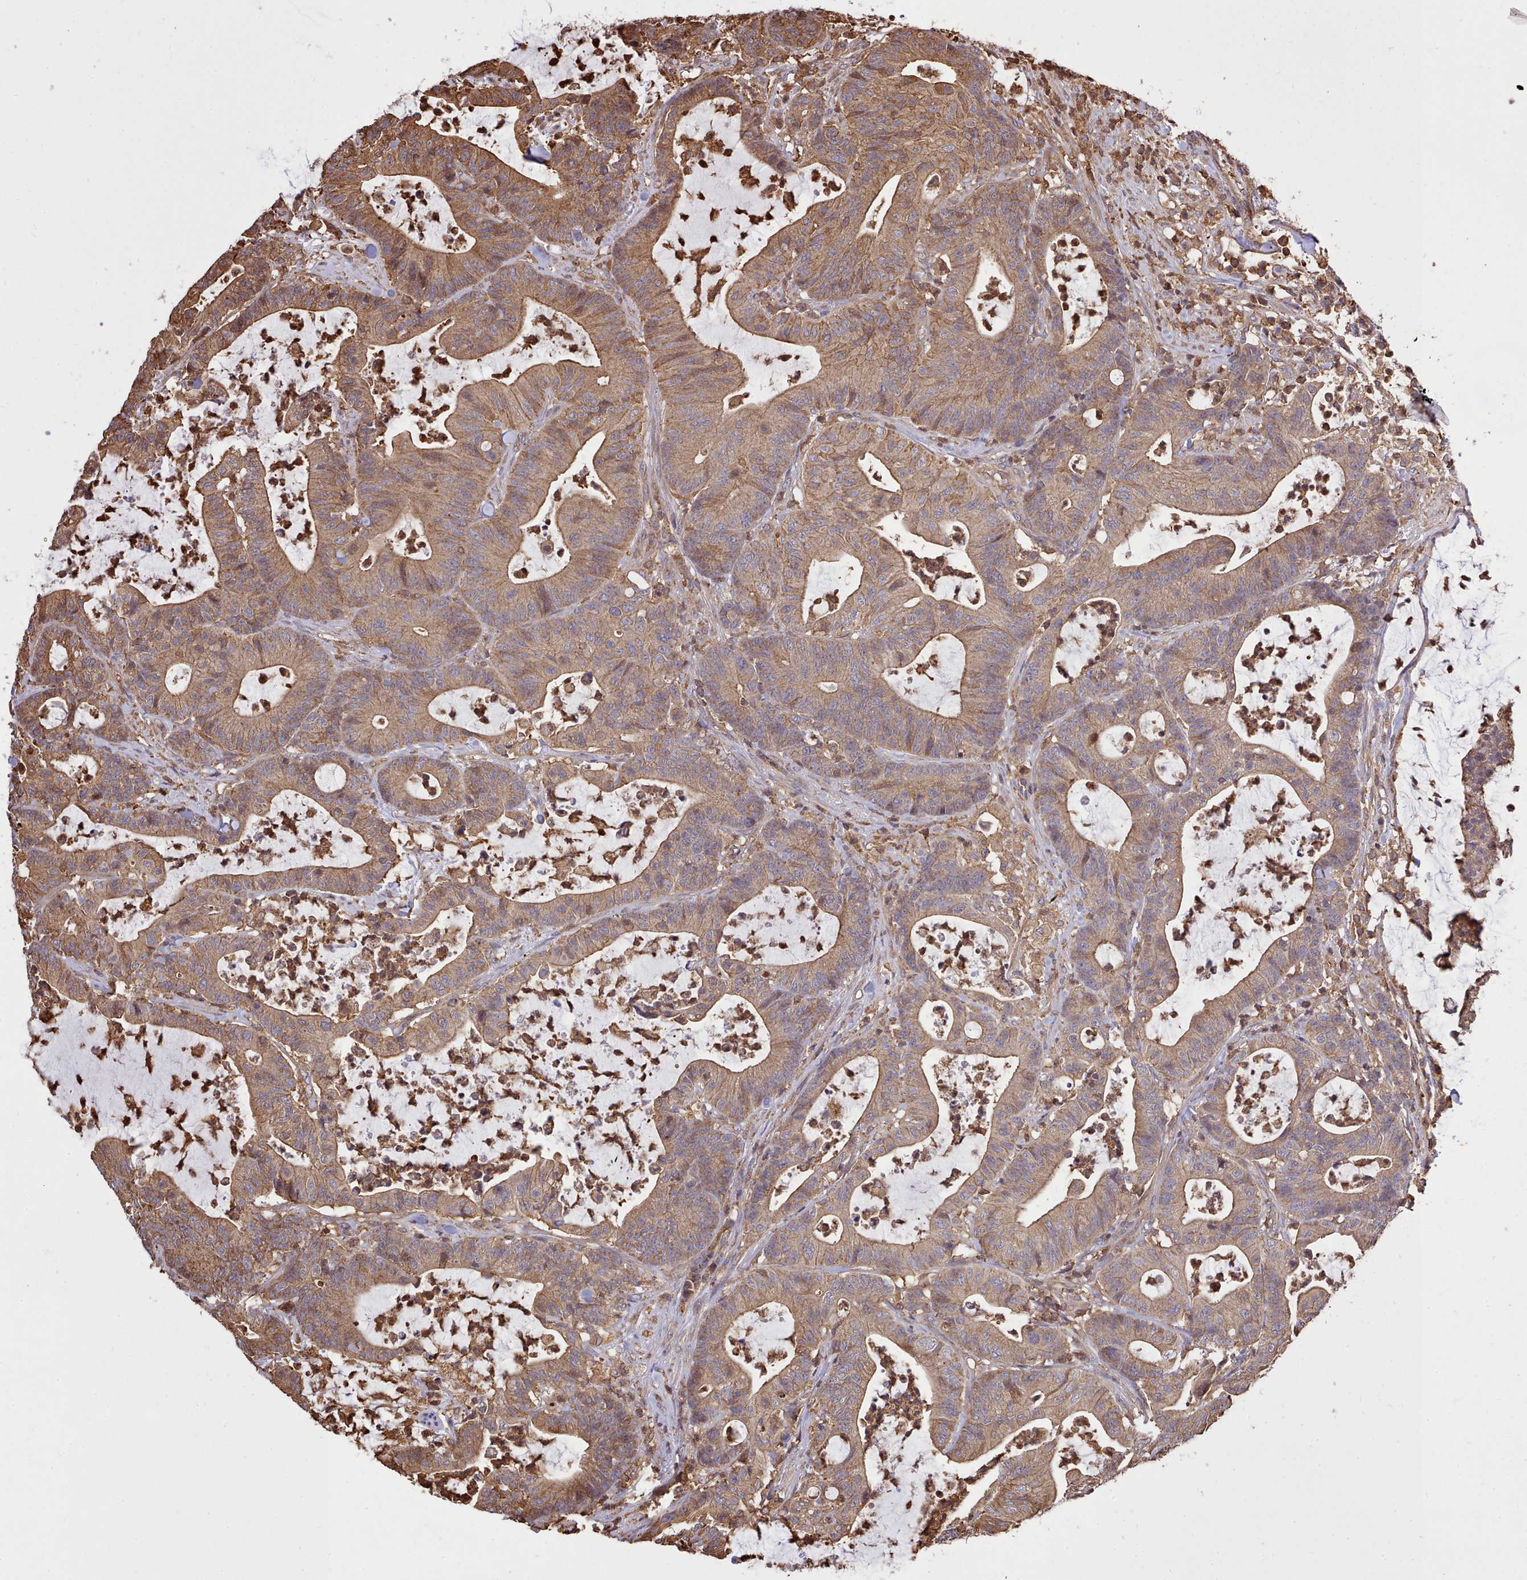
{"staining": {"intensity": "moderate", "quantity": ">75%", "location": "cytoplasmic/membranous"}, "tissue": "colorectal cancer", "cell_type": "Tumor cells", "image_type": "cancer", "snomed": [{"axis": "morphology", "description": "Adenocarcinoma, NOS"}, {"axis": "topography", "description": "Colon"}], "caption": "IHC photomicrograph of human colorectal adenocarcinoma stained for a protein (brown), which demonstrates medium levels of moderate cytoplasmic/membranous staining in approximately >75% of tumor cells.", "gene": "CAPZA1", "patient": {"sex": "female", "age": 84}}